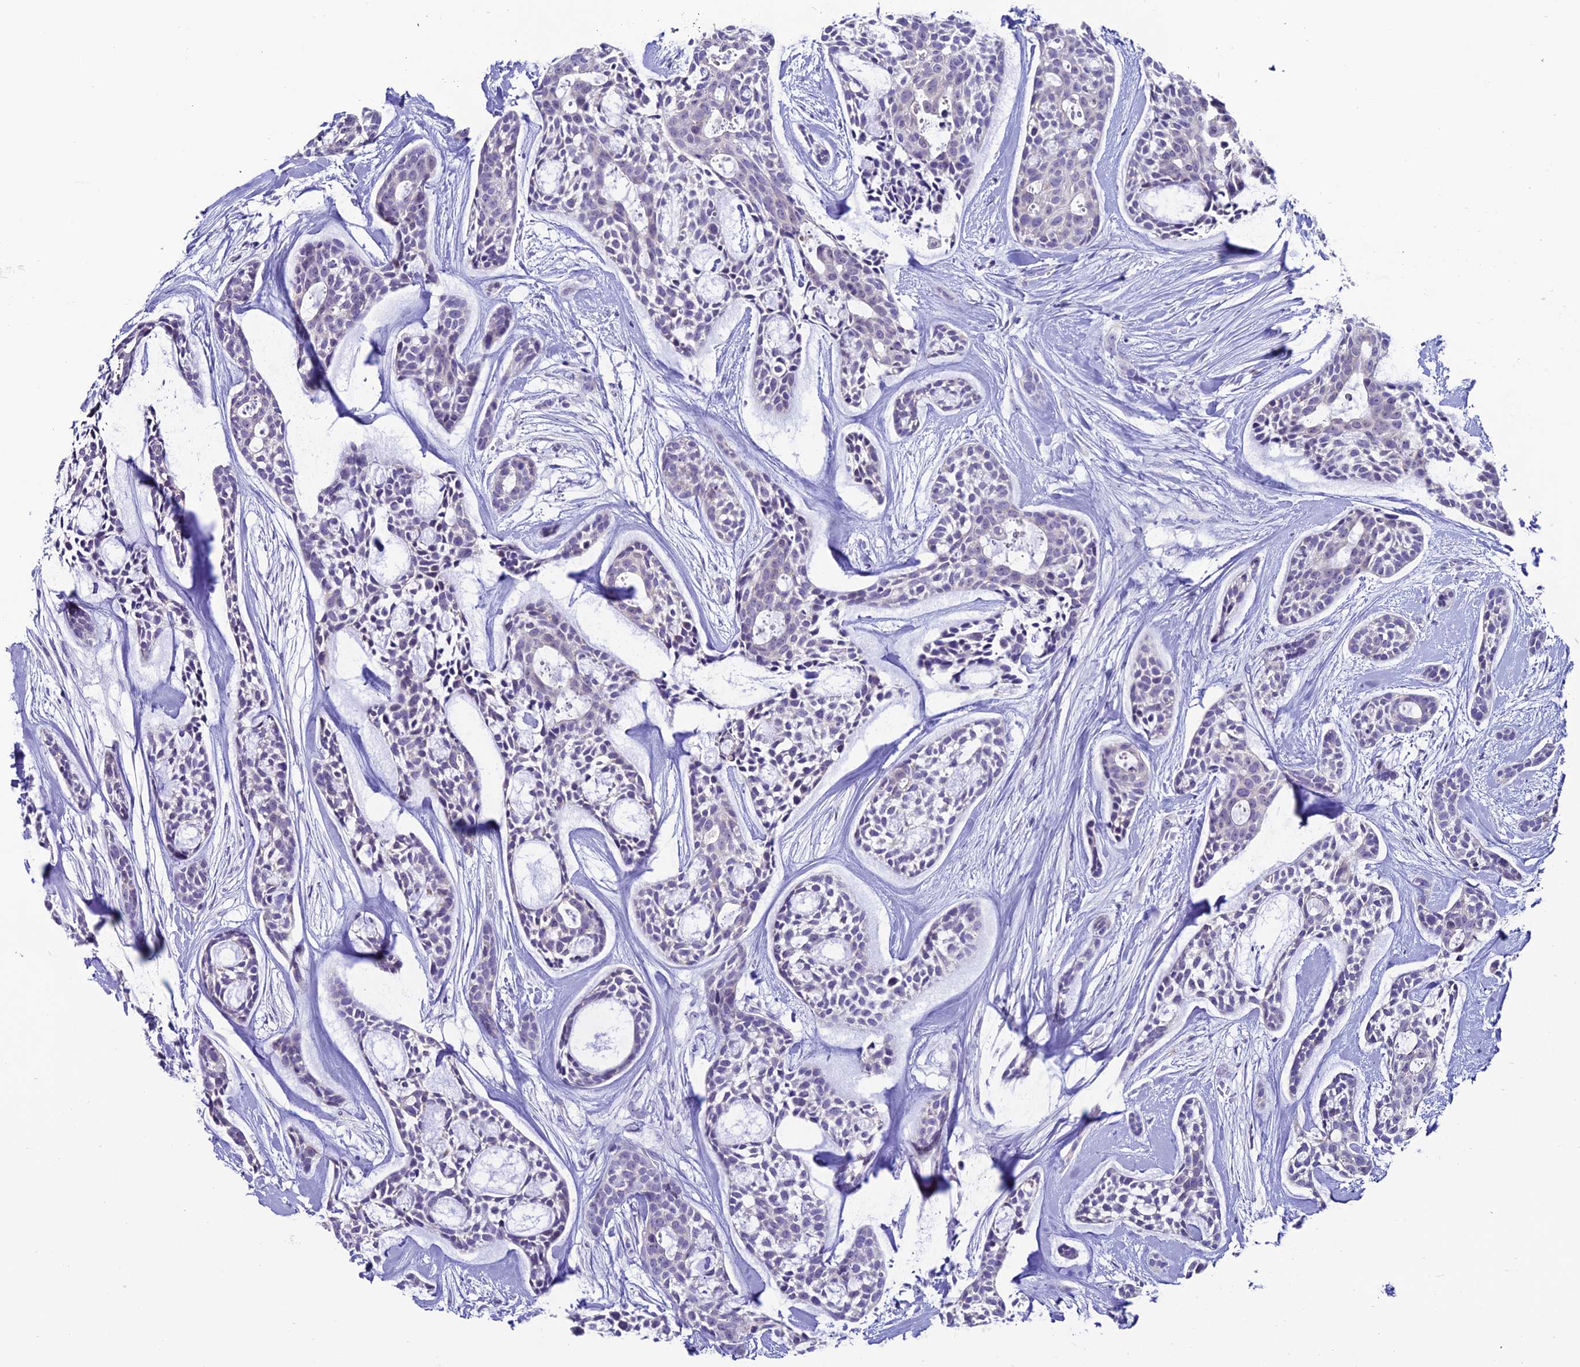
{"staining": {"intensity": "negative", "quantity": "none", "location": "none"}, "tissue": "head and neck cancer", "cell_type": "Tumor cells", "image_type": "cancer", "snomed": [{"axis": "morphology", "description": "Adenocarcinoma, NOS"}, {"axis": "topography", "description": "Subcutis"}, {"axis": "topography", "description": "Head-Neck"}], "caption": "The image demonstrates no staining of tumor cells in adenocarcinoma (head and neck).", "gene": "SLC10A1", "patient": {"sex": "female", "age": 73}}